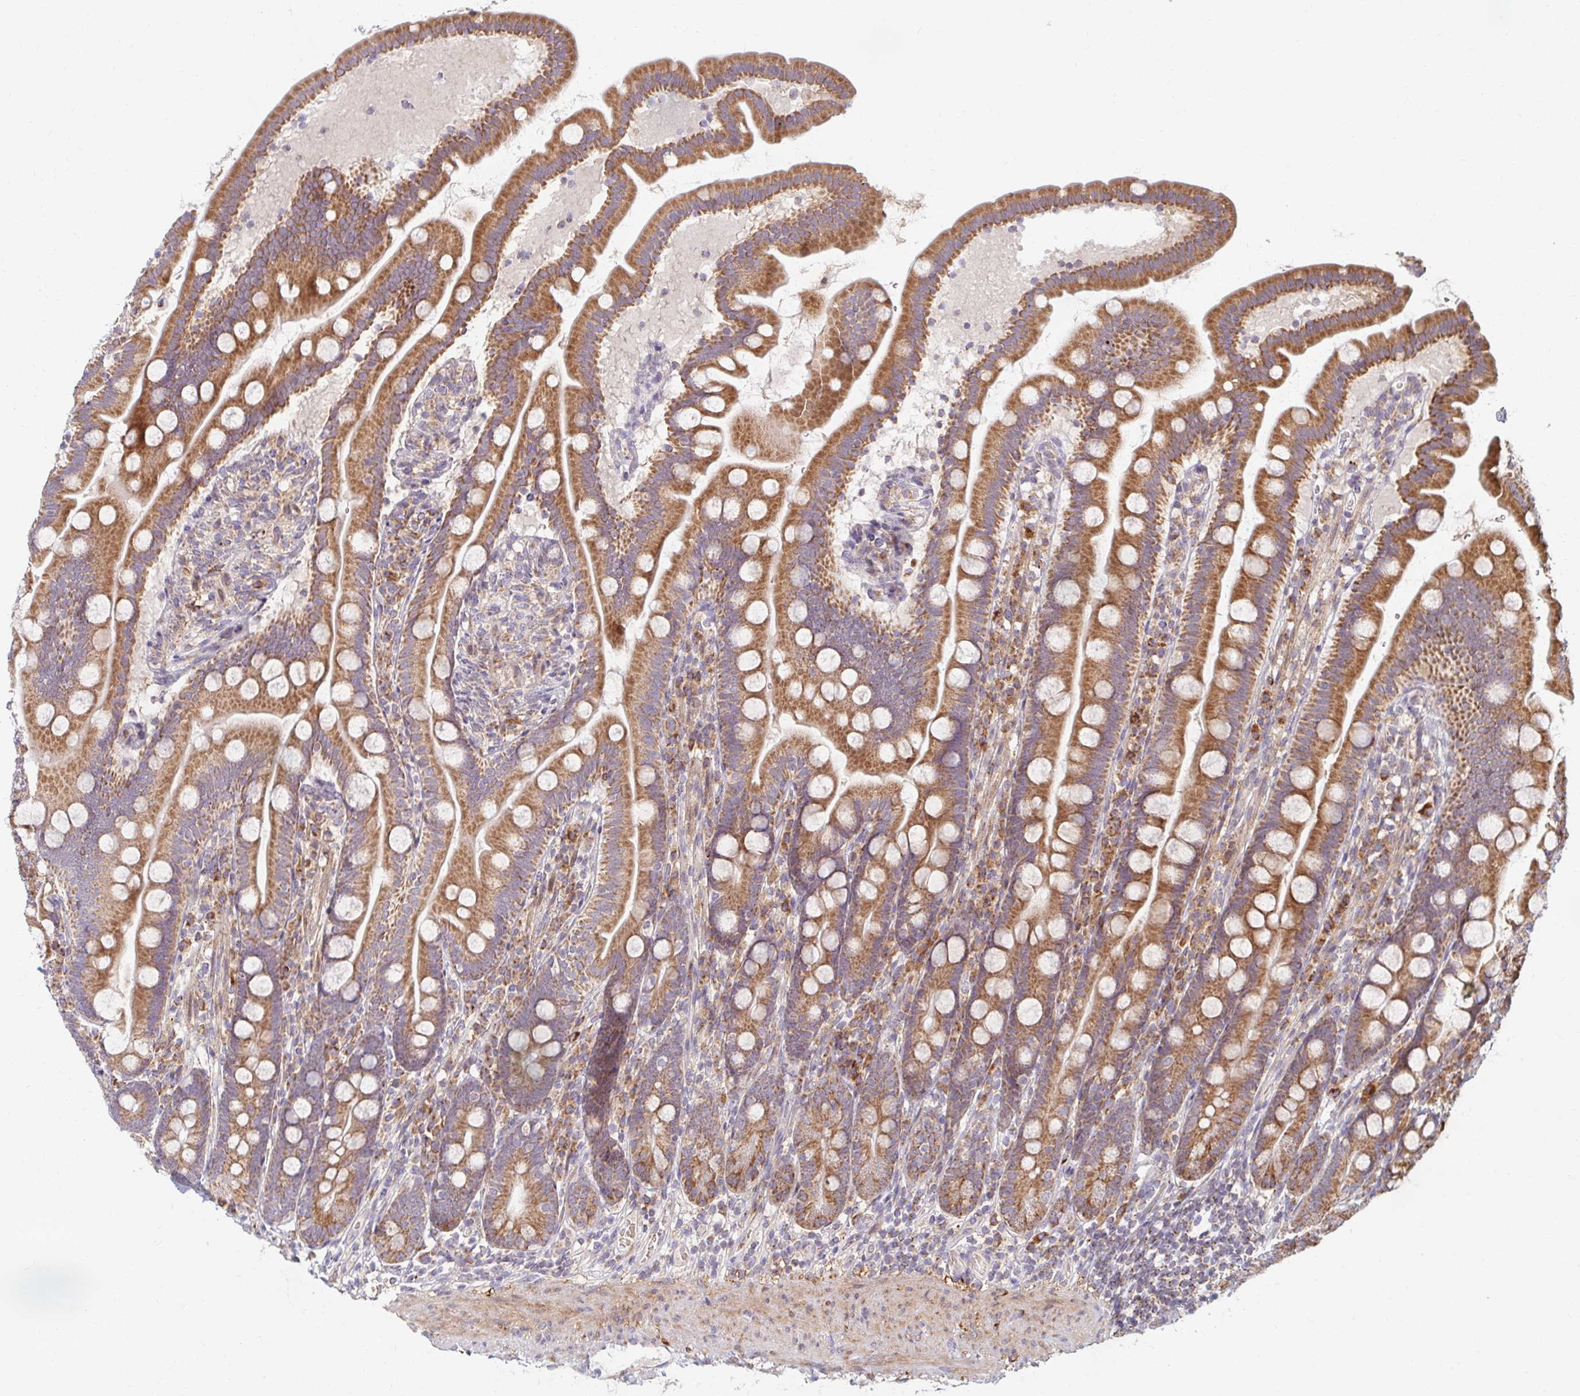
{"staining": {"intensity": "moderate", "quantity": ">75%", "location": "cytoplasmic/membranous"}, "tissue": "duodenum", "cell_type": "Glandular cells", "image_type": "normal", "snomed": [{"axis": "morphology", "description": "Normal tissue, NOS"}, {"axis": "topography", "description": "Duodenum"}], "caption": "There is medium levels of moderate cytoplasmic/membranous expression in glandular cells of normal duodenum, as demonstrated by immunohistochemical staining (brown color).", "gene": "SKP2", "patient": {"sex": "female", "age": 67}}